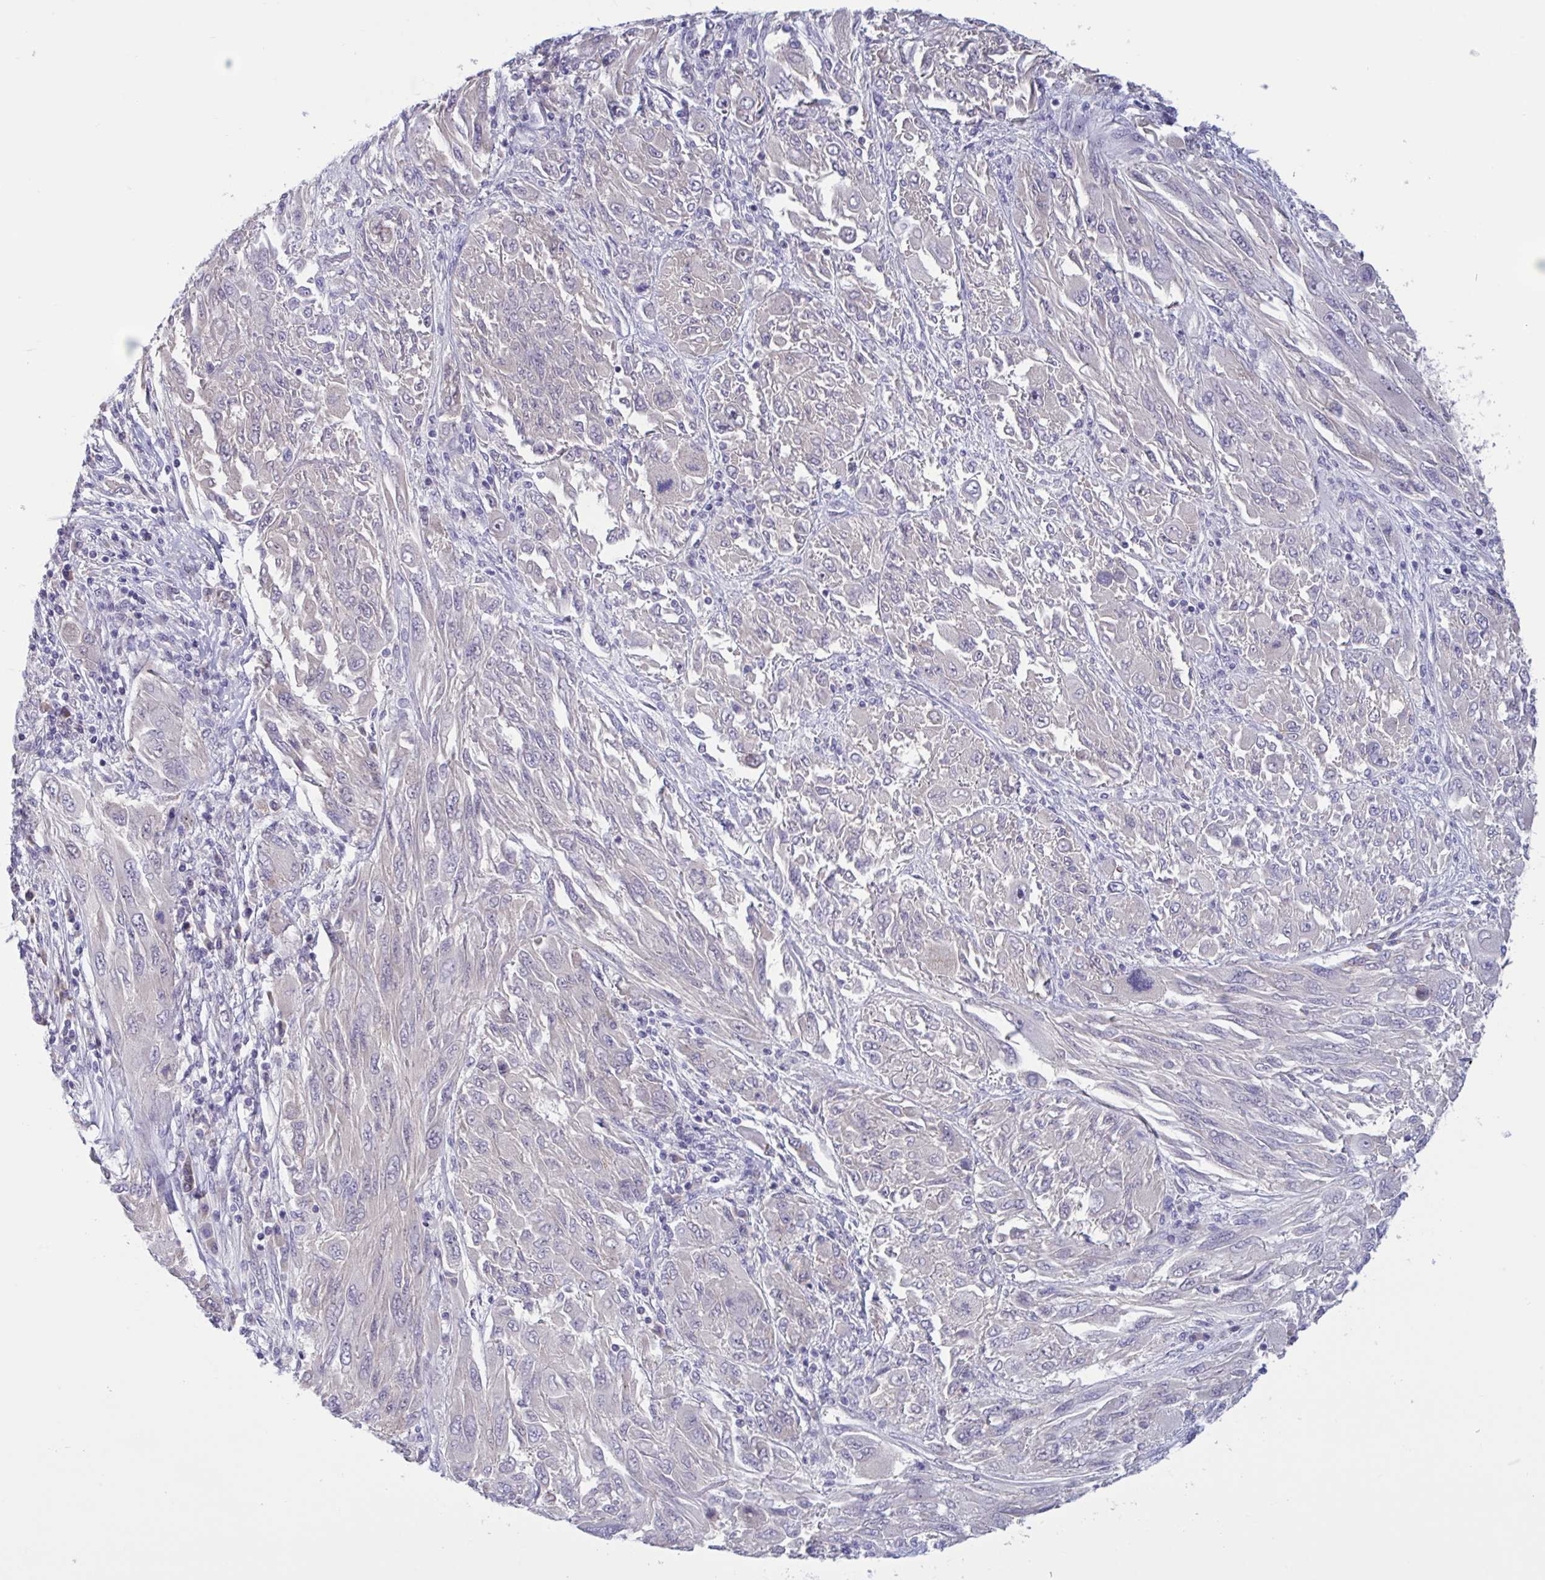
{"staining": {"intensity": "negative", "quantity": "none", "location": "none"}, "tissue": "melanoma", "cell_type": "Tumor cells", "image_type": "cancer", "snomed": [{"axis": "morphology", "description": "Malignant melanoma, NOS"}, {"axis": "topography", "description": "Skin"}], "caption": "A high-resolution photomicrograph shows immunohistochemistry staining of melanoma, which reveals no significant expression in tumor cells. (Brightfield microscopy of DAB immunohistochemistry at high magnification).", "gene": "CNGB3", "patient": {"sex": "female", "age": 91}}